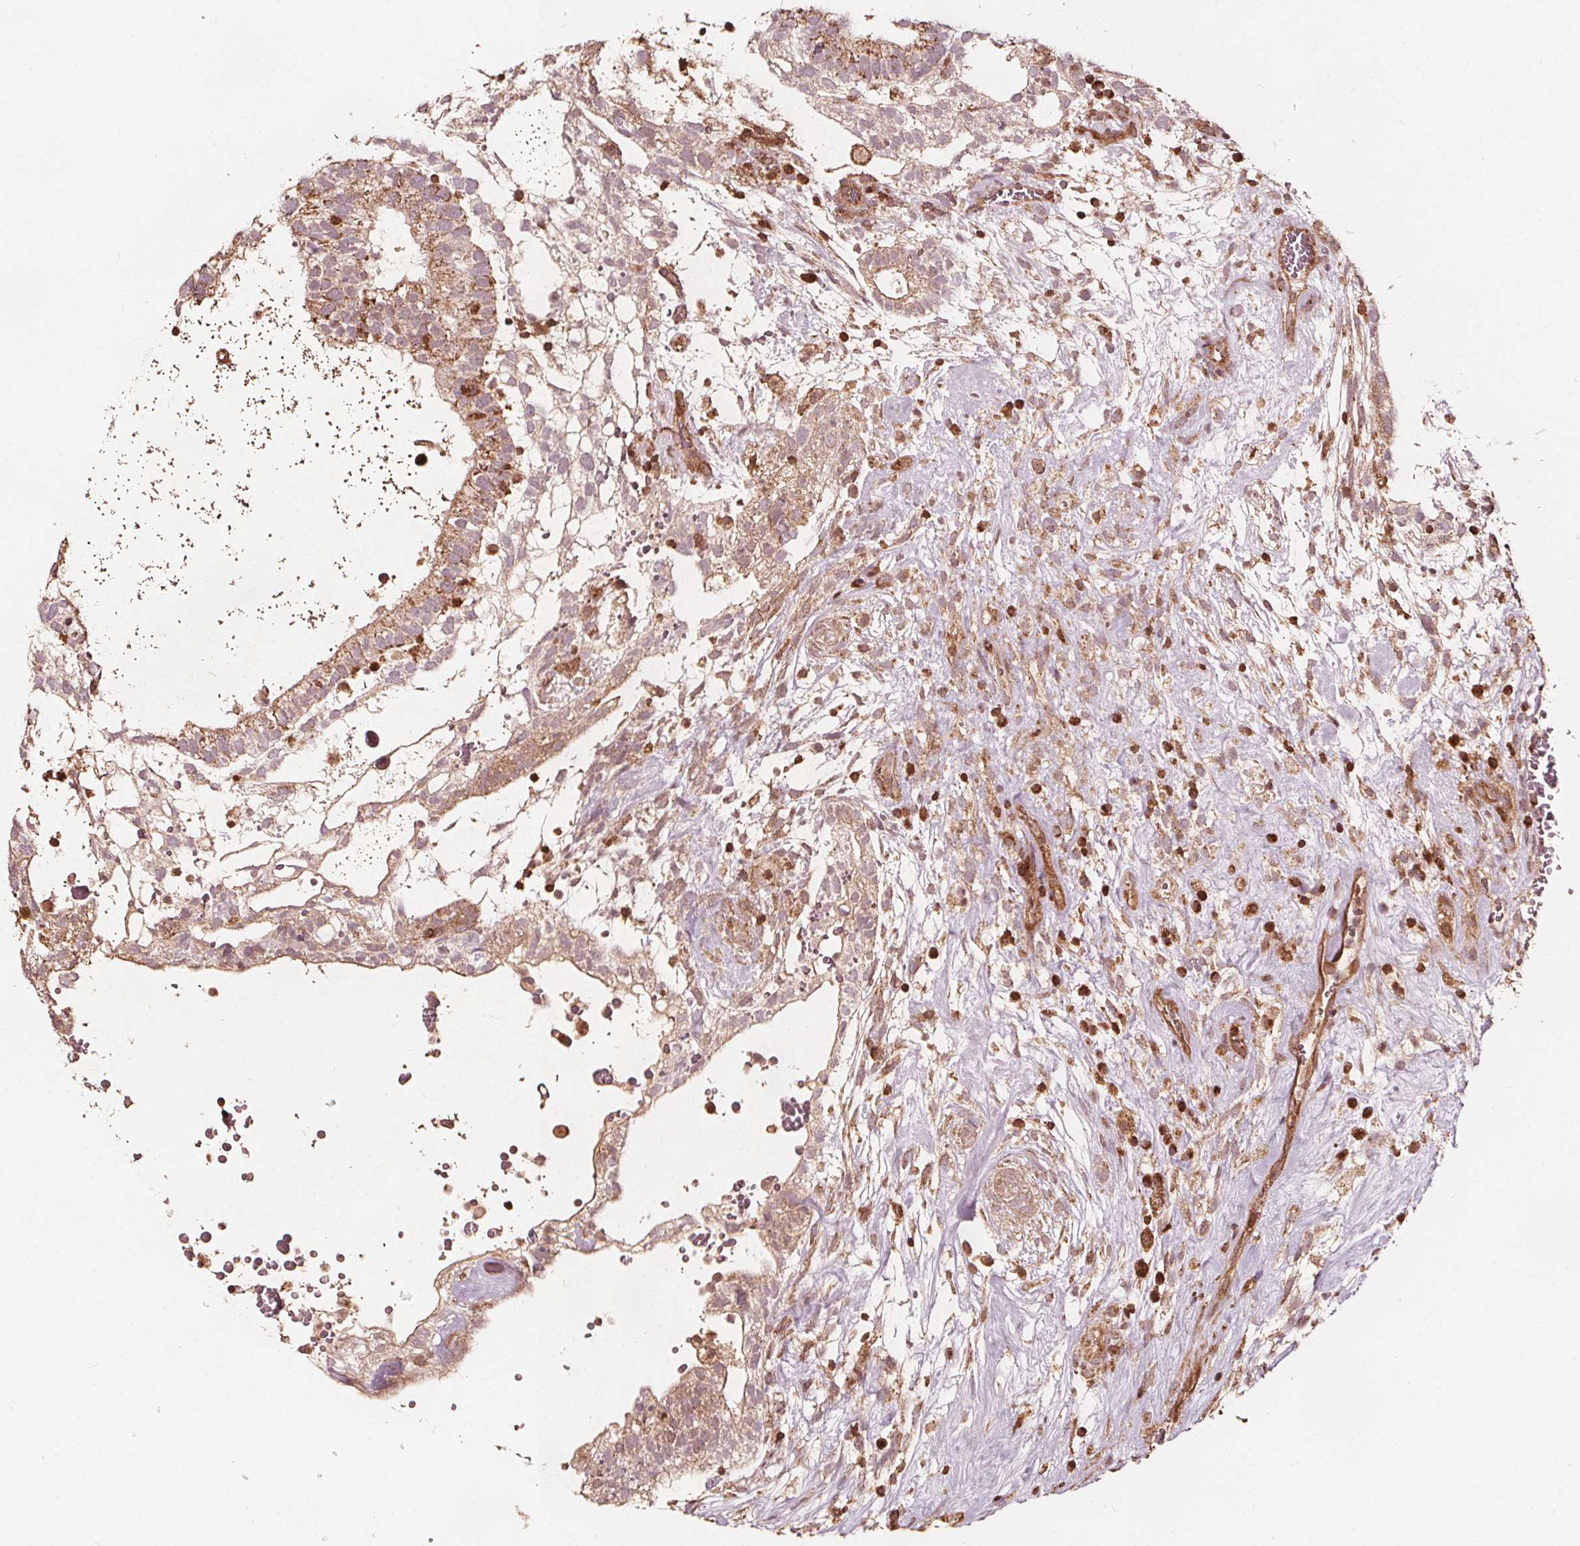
{"staining": {"intensity": "moderate", "quantity": ">75%", "location": "cytoplasmic/membranous"}, "tissue": "testis cancer", "cell_type": "Tumor cells", "image_type": "cancer", "snomed": [{"axis": "morphology", "description": "Normal tissue, NOS"}, {"axis": "morphology", "description": "Carcinoma, Embryonal, NOS"}, {"axis": "topography", "description": "Testis"}], "caption": "About >75% of tumor cells in testis cancer reveal moderate cytoplasmic/membranous protein expression as visualized by brown immunohistochemical staining.", "gene": "AIP", "patient": {"sex": "male", "age": 32}}